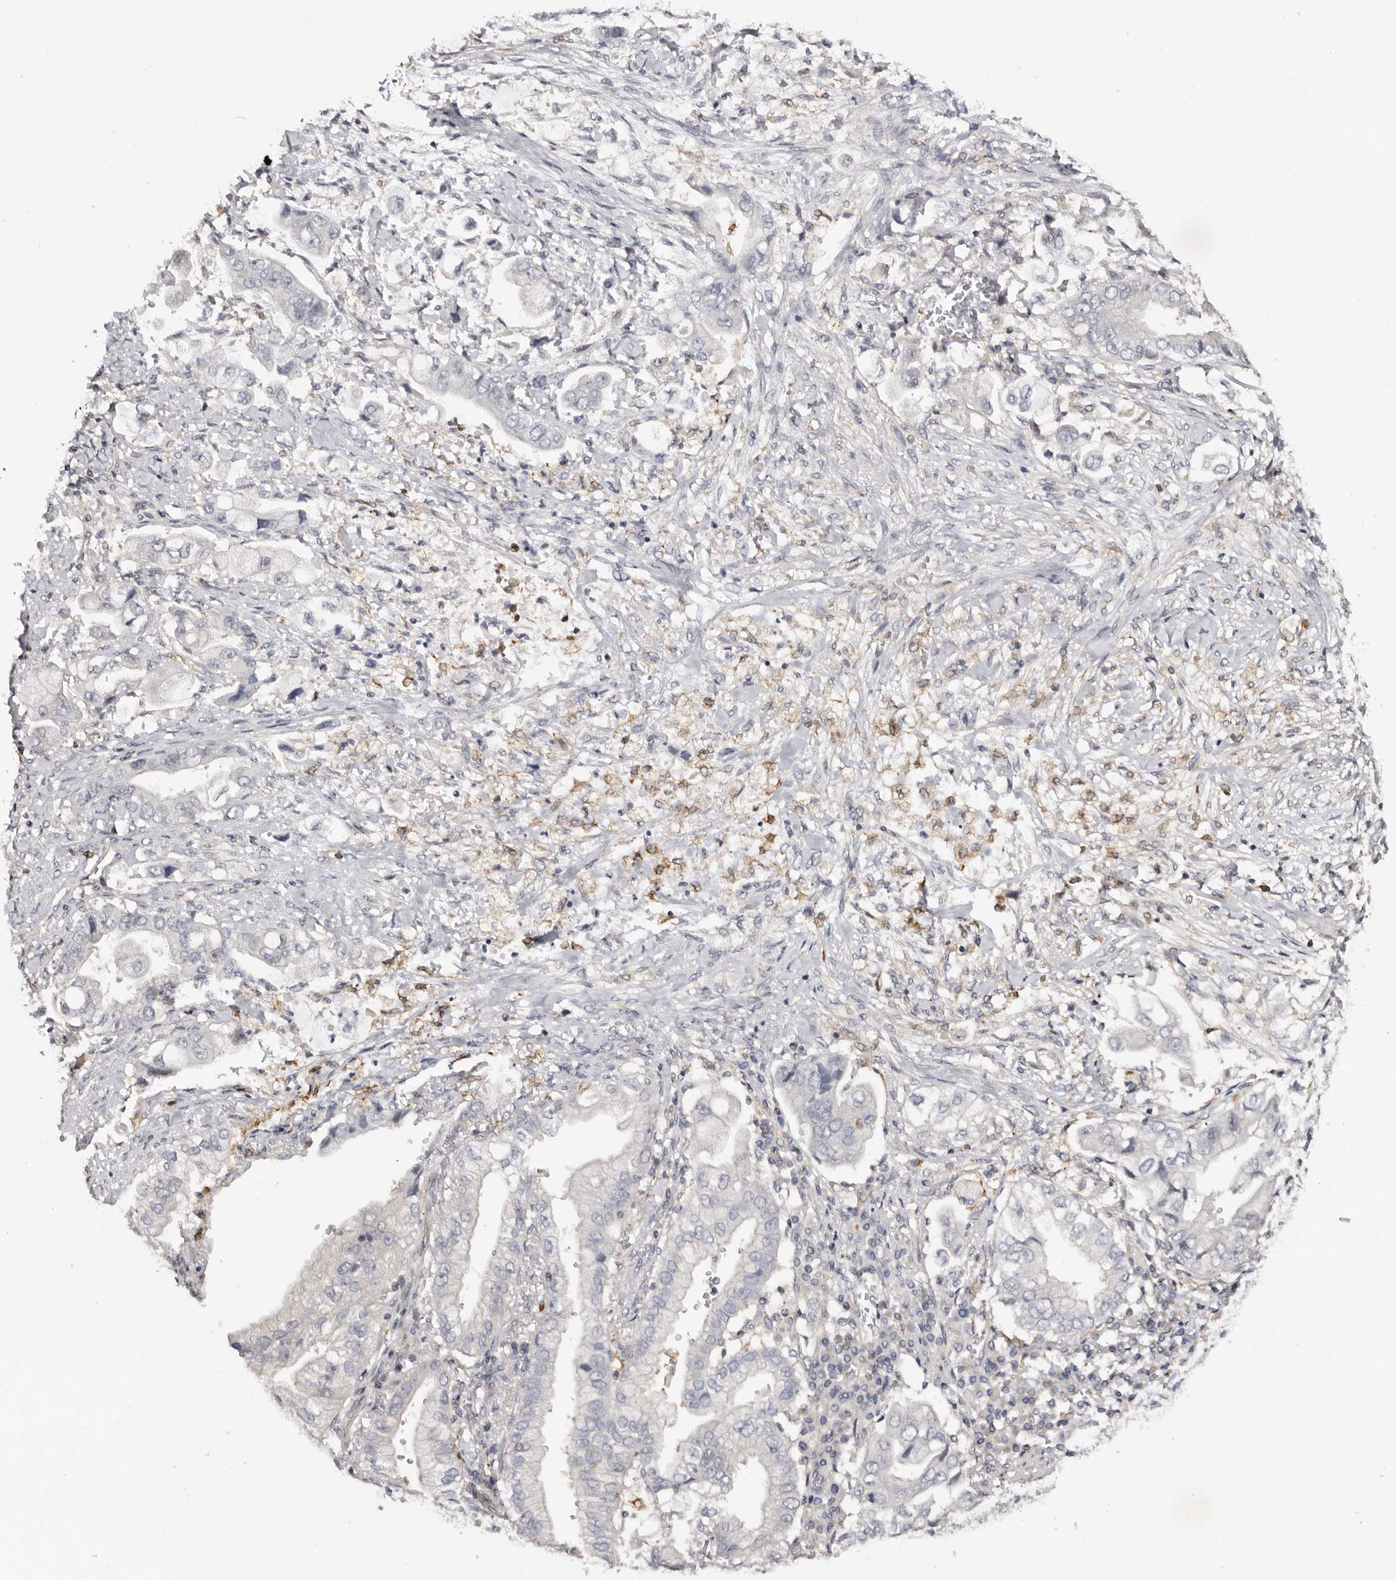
{"staining": {"intensity": "negative", "quantity": "none", "location": "none"}, "tissue": "stomach cancer", "cell_type": "Tumor cells", "image_type": "cancer", "snomed": [{"axis": "morphology", "description": "Adenocarcinoma, NOS"}, {"axis": "topography", "description": "Stomach"}], "caption": "Immunohistochemistry (IHC) image of human stomach cancer stained for a protein (brown), which displays no staining in tumor cells.", "gene": "TNNI1", "patient": {"sex": "male", "age": 62}}